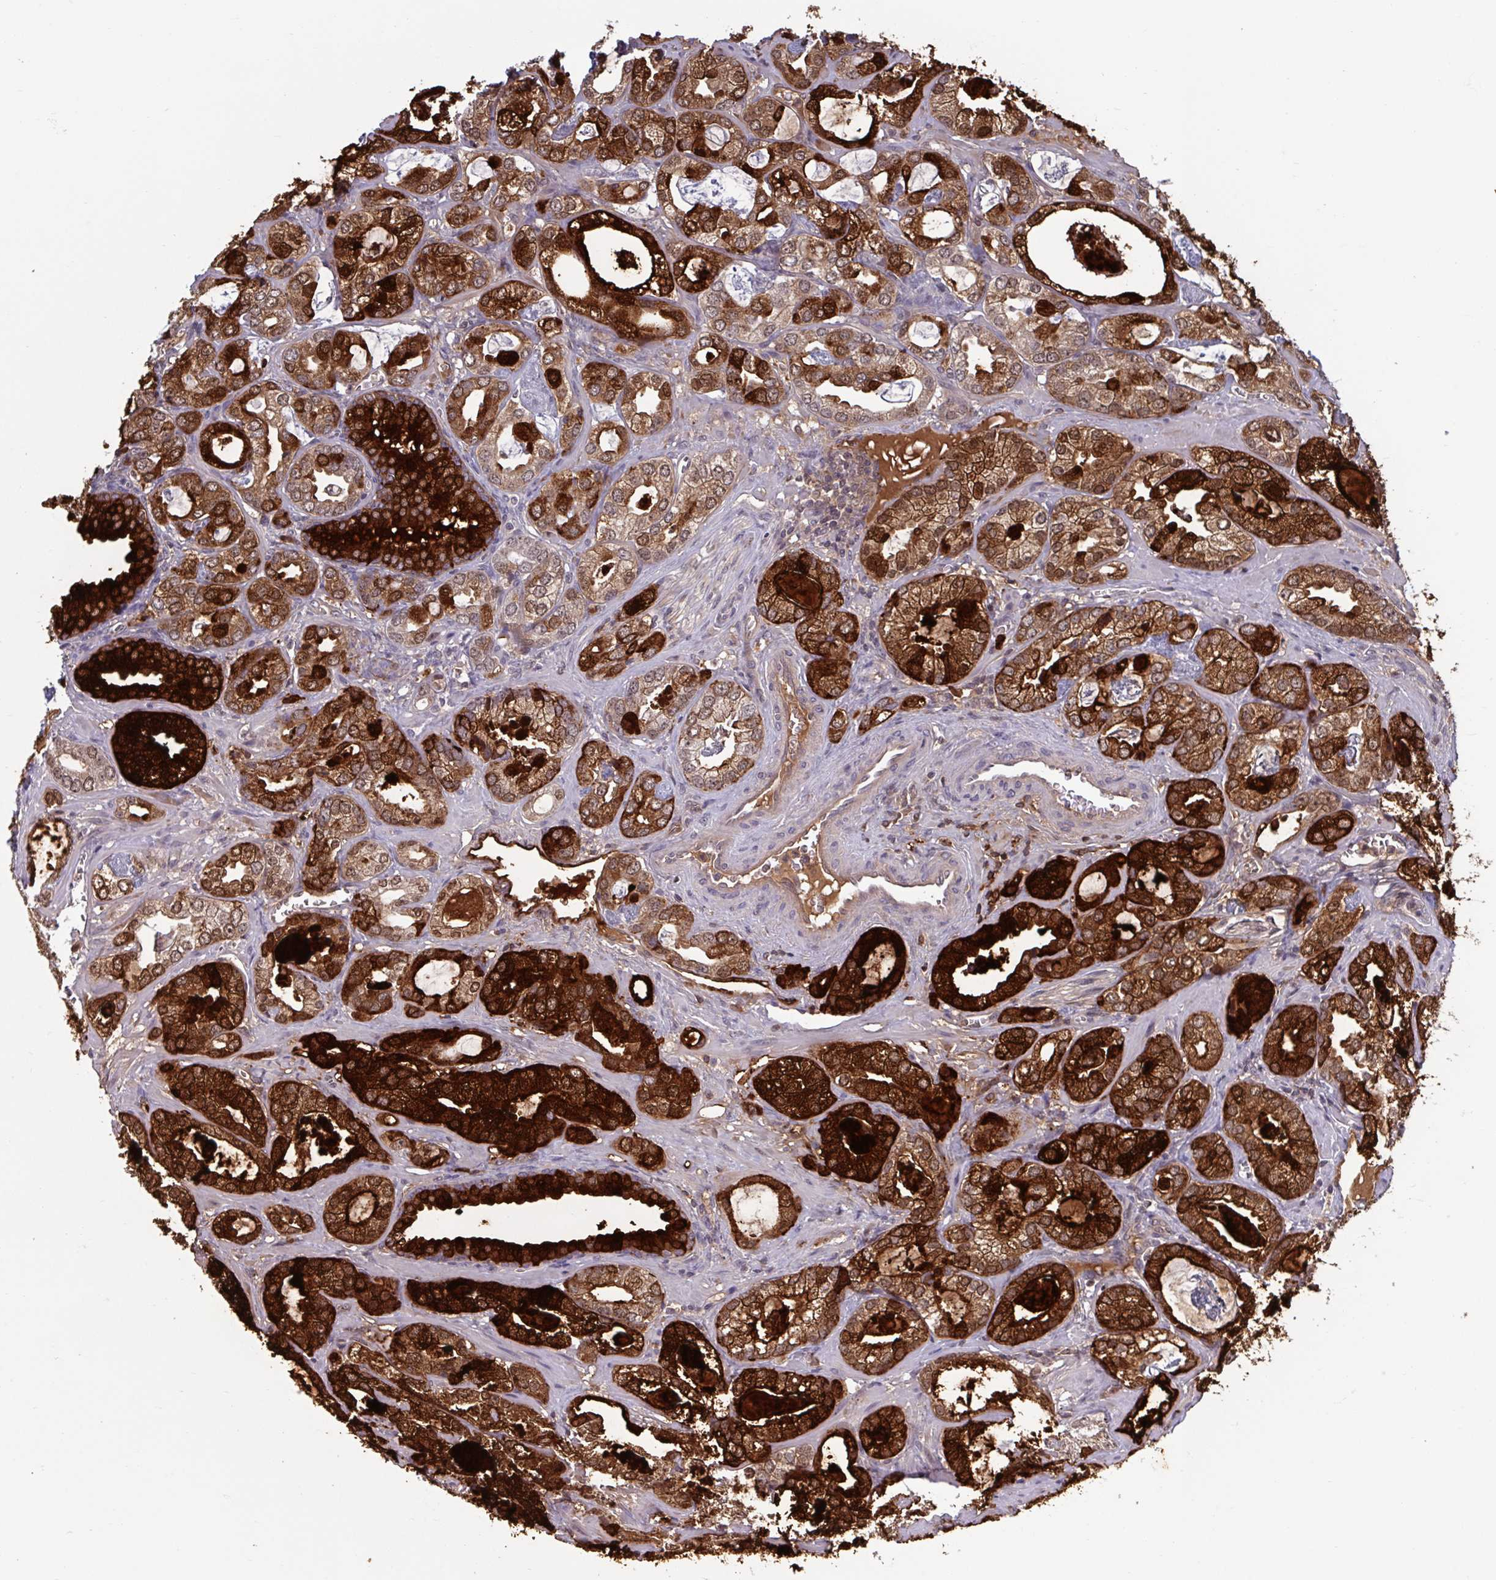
{"staining": {"intensity": "strong", "quantity": "25%-75%", "location": "cytoplasmic/membranous,nuclear"}, "tissue": "prostate cancer", "cell_type": "Tumor cells", "image_type": "cancer", "snomed": [{"axis": "morphology", "description": "Adenocarcinoma, Medium grade"}, {"axis": "topography", "description": "Prostate"}], "caption": "A brown stain highlights strong cytoplasmic/membranous and nuclear staining of a protein in human prostate cancer (adenocarcinoma (medium-grade)) tumor cells. (Brightfield microscopy of DAB IHC at high magnification).", "gene": "MSMB", "patient": {"sex": "male", "age": 57}}